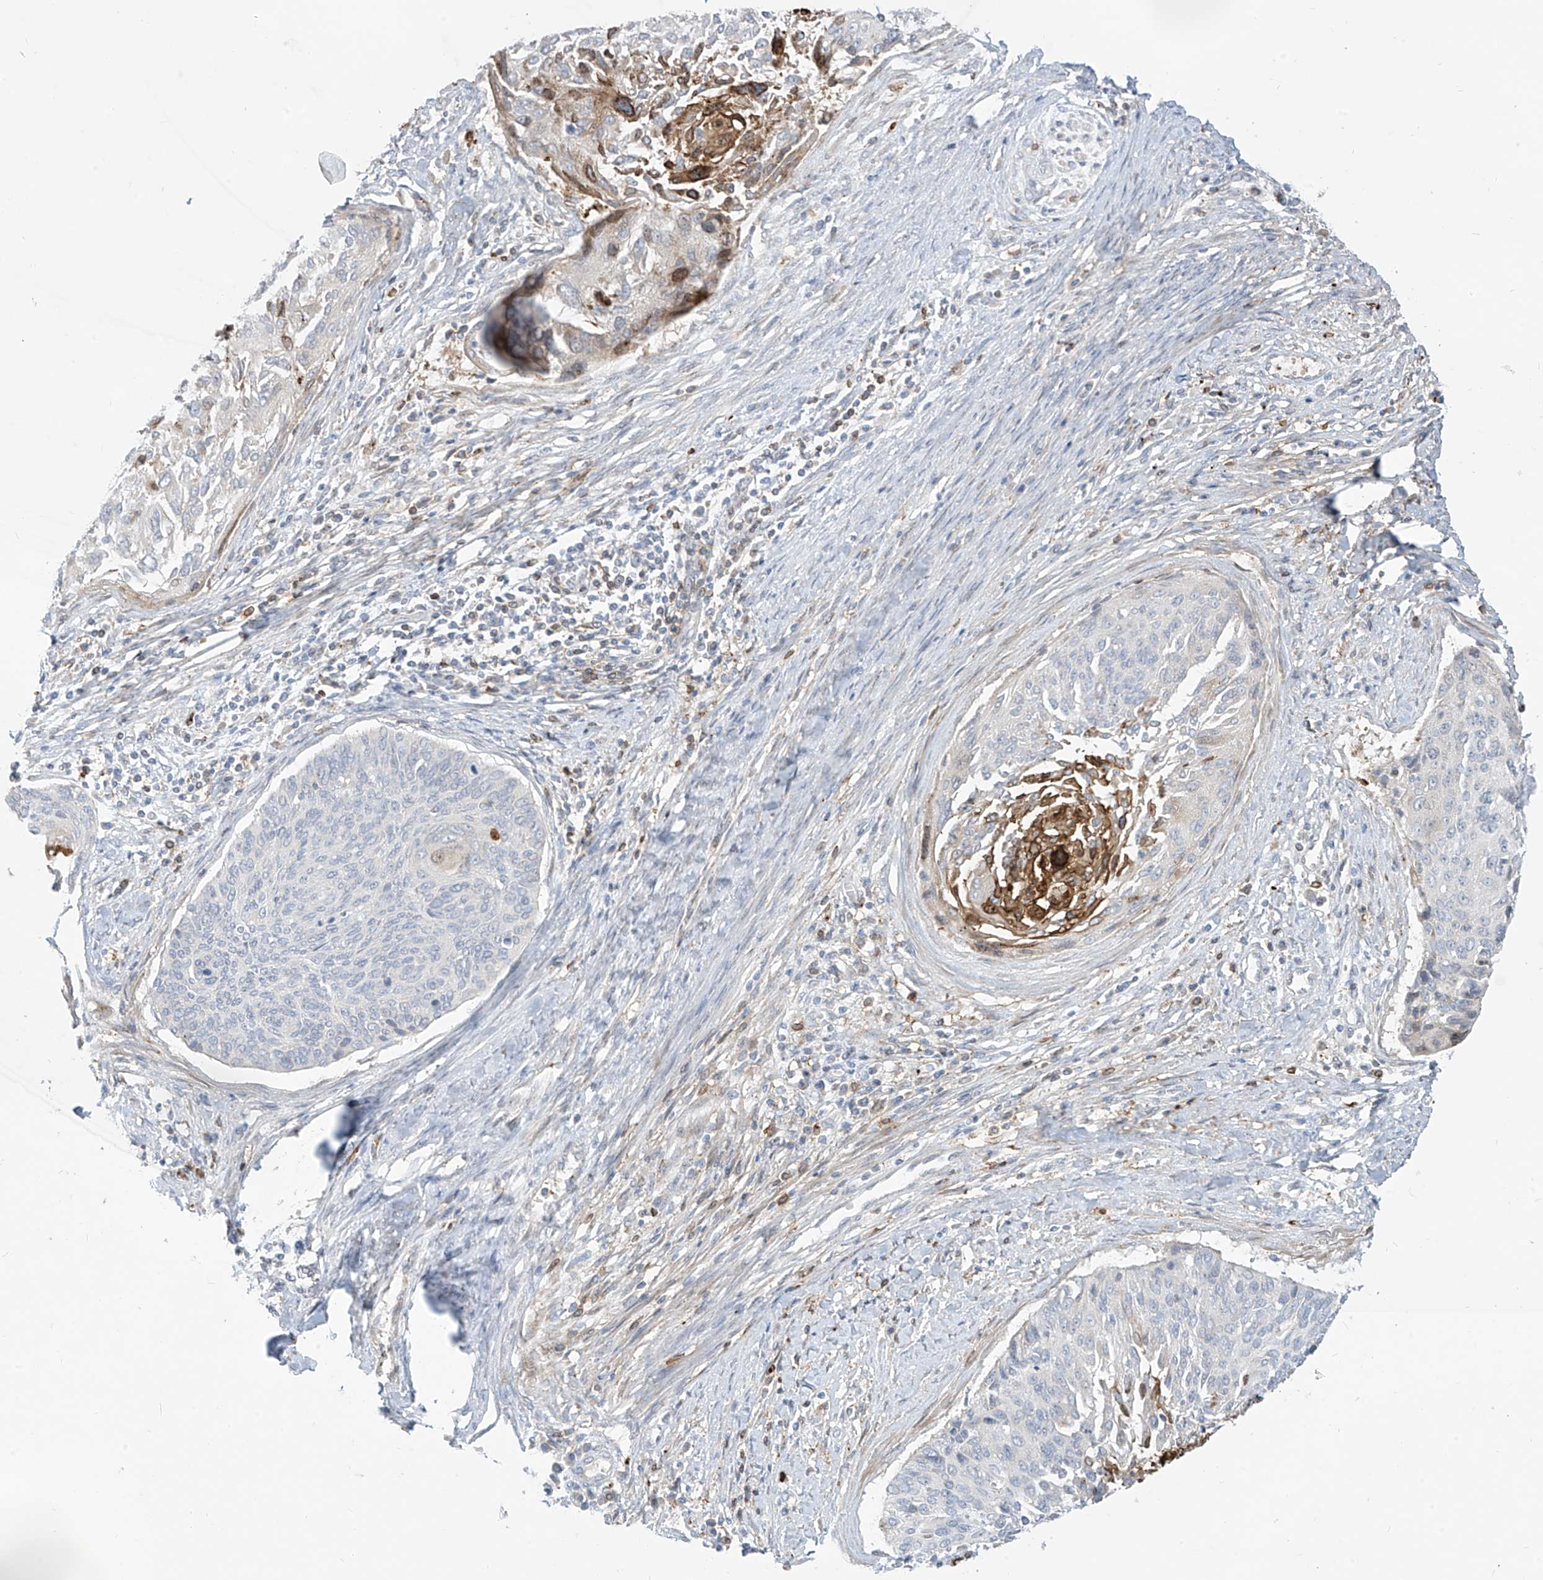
{"staining": {"intensity": "negative", "quantity": "none", "location": "none"}, "tissue": "cervical cancer", "cell_type": "Tumor cells", "image_type": "cancer", "snomed": [{"axis": "morphology", "description": "Squamous cell carcinoma, NOS"}, {"axis": "topography", "description": "Cervix"}], "caption": "Immunohistochemistry of cervical cancer (squamous cell carcinoma) reveals no staining in tumor cells.", "gene": "NOTO", "patient": {"sex": "female", "age": 55}}